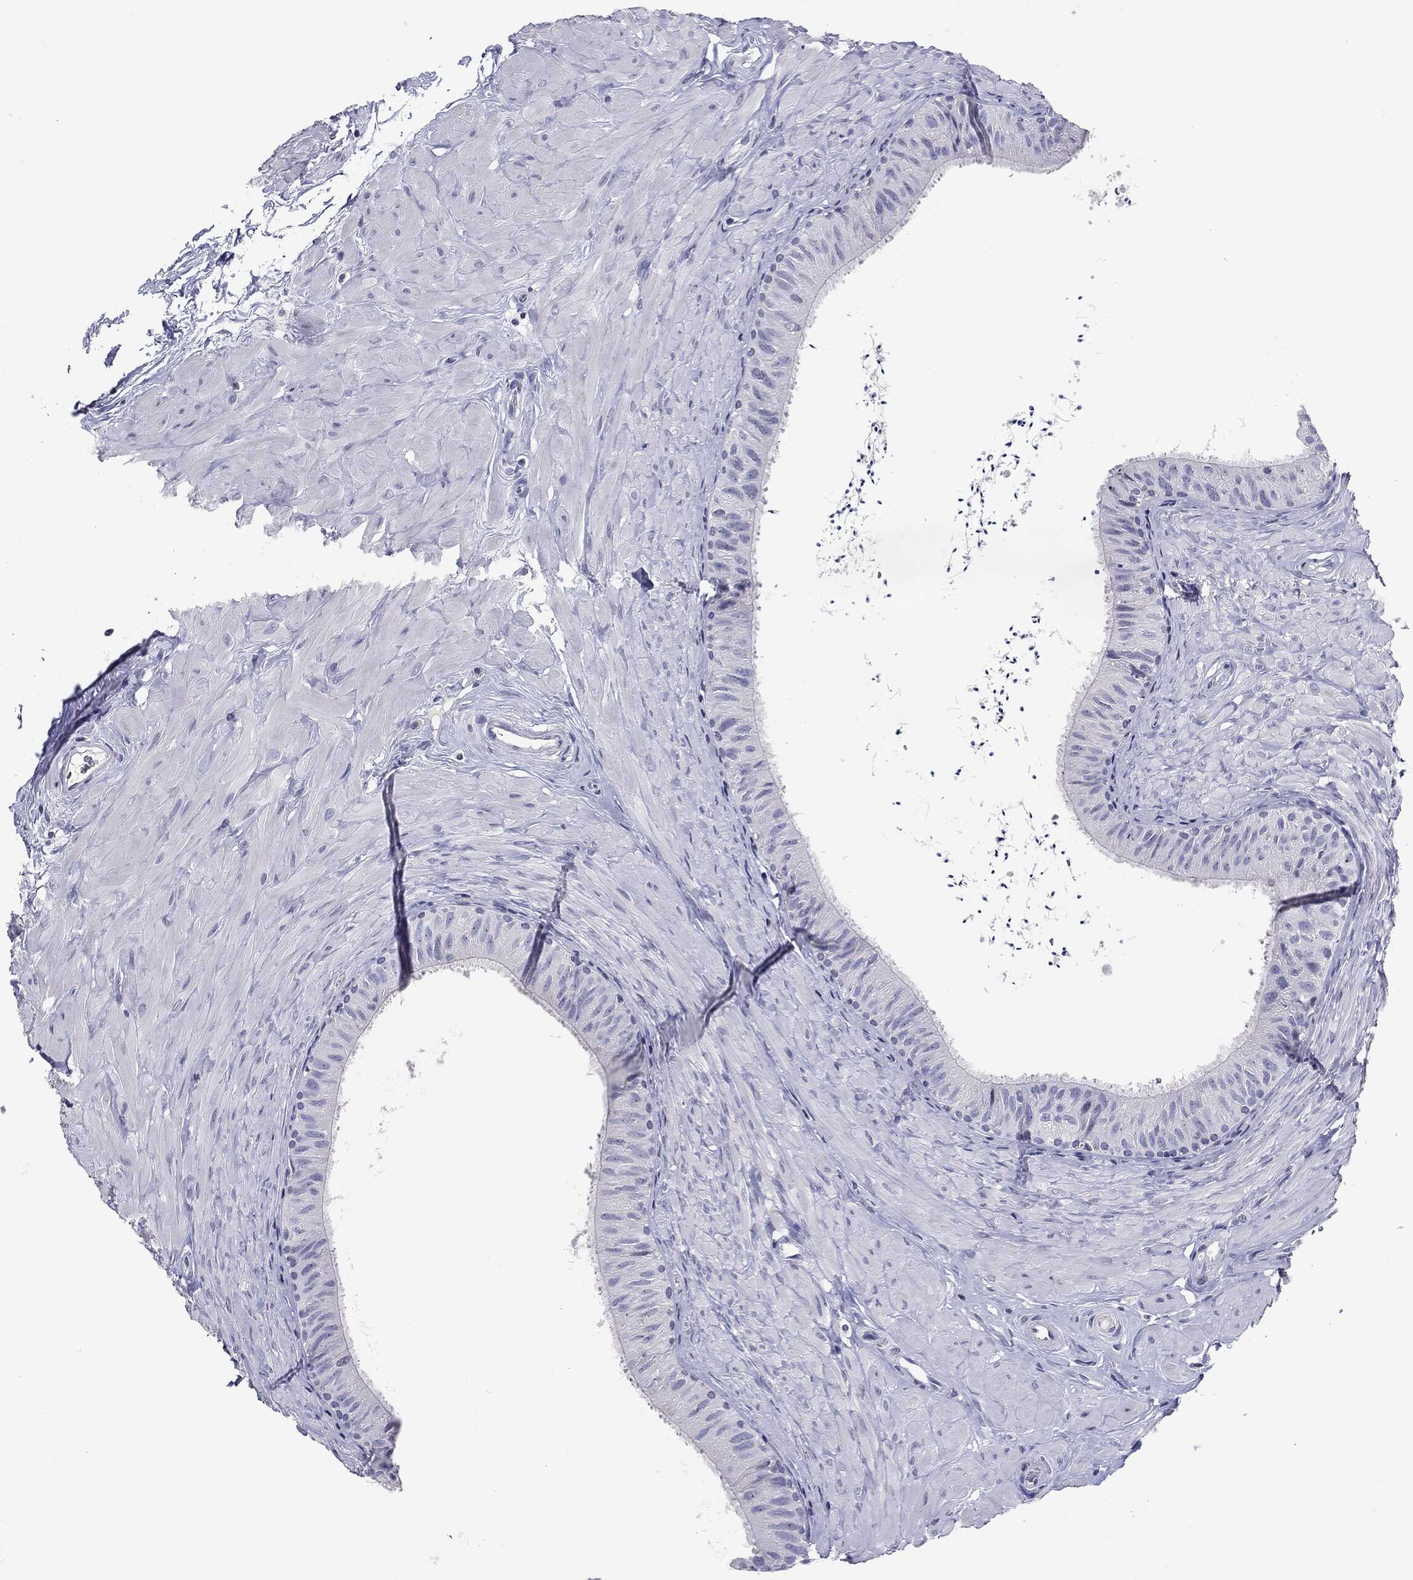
{"staining": {"intensity": "negative", "quantity": "none", "location": "none"}, "tissue": "epididymis", "cell_type": "Glandular cells", "image_type": "normal", "snomed": [{"axis": "morphology", "description": "Normal tissue, NOS"}, {"axis": "topography", "description": "Epididymis"}], "caption": "The micrograph reveals no staining of glandular cells in unremarkable epididymis. (DAB (3,3'-diaminobenzidine) immunohistochemistry (IHC) visualized using brightfield microscopy, high magnification).", "gene": "SERPINB4", "patient": {"sex": "male", "age": 34}}